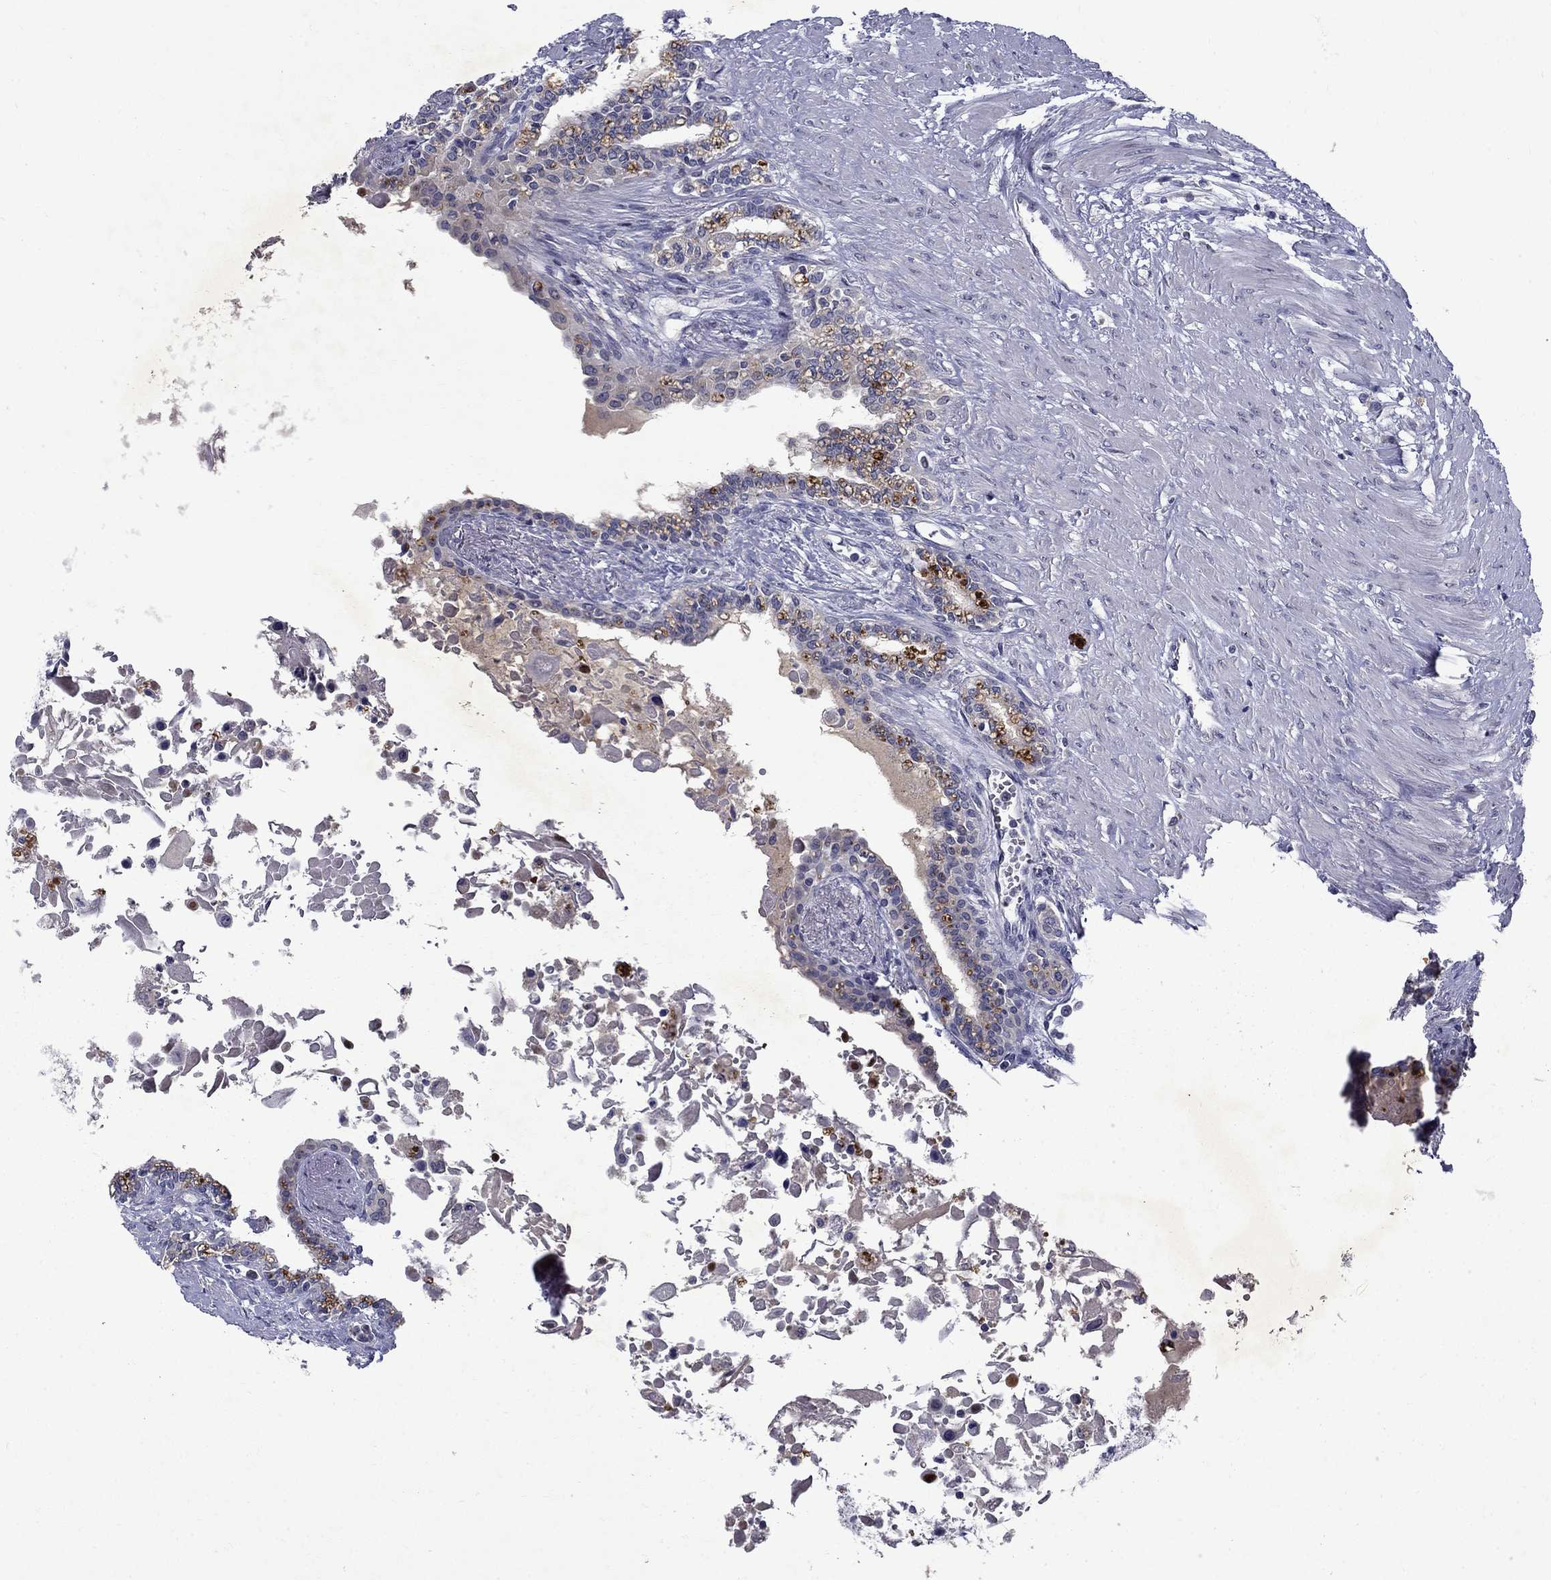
{"staining": {"intensity": "negative", "quantity": "none", "location": "none"}, "tissue": "seminal vesicle", "cell_type": "Glandular cells", "image_type": "normal", "snomed": [{"axis": "morphology", "description": "Normal tissue, NOS"}, {"axis": "morphology", "description": "Urothelial carcinoma, NOS"}, {"axis": "topography", "description": "Urinary bladder"}, {"axis": "topography", "description": "Seminal veicle"}], "caption": "This photomicrograph is of benign seminal vesicle stained with IHC to label a protein in brown with the nuclei are counter-stained blue. There is no positivity in glandular cells.", "gene": "STAB2", "patient": {"sex": "male", "age": 76}}